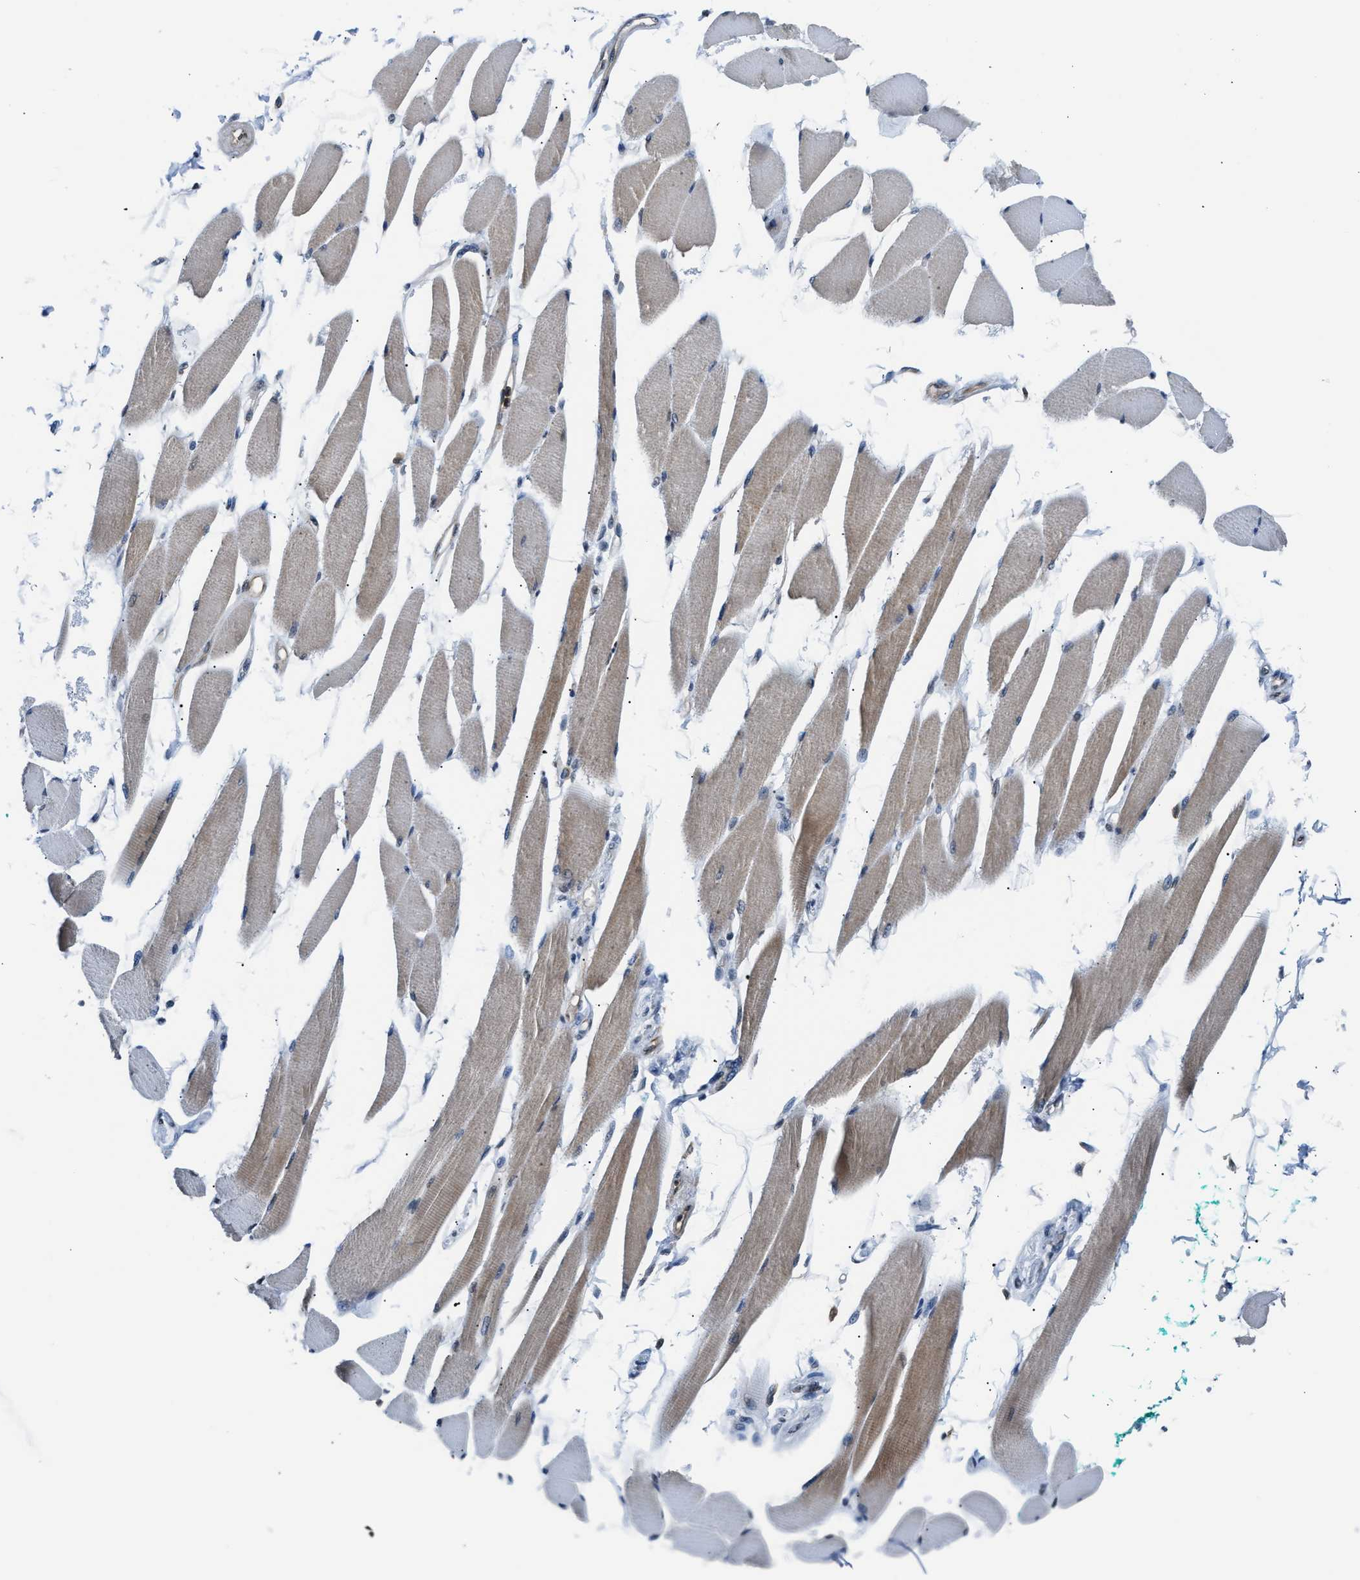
{"staining": {"intensity": "moderate", "quantity": ">75%", "location": "cytoplasmic/membranous"}, "tissue": "skeletal muscle", "cell_type": "Myocytes", "image_type": "normal", "snomed": [{"axis": "morphology", "description": "Normal tissue, NOS"}, {"axis": "topography", "description": "Skeletal muscle"}, {"axis": "topography", "description": "Oral tissue"}, {"axis": "topography", "description": "Peripheral nerve tissue"}], "caption": "Immunohistochemistry (IHC) of benign human skeletal muscle exhibits medium levels of moderate cytoplasmic/membranous positivity in about >75% of myocytes. (Brightfield microscopy of DAB IHC at high magnification).", "gene": "STK10", "patient": {"sex": "female", "age": 84}}